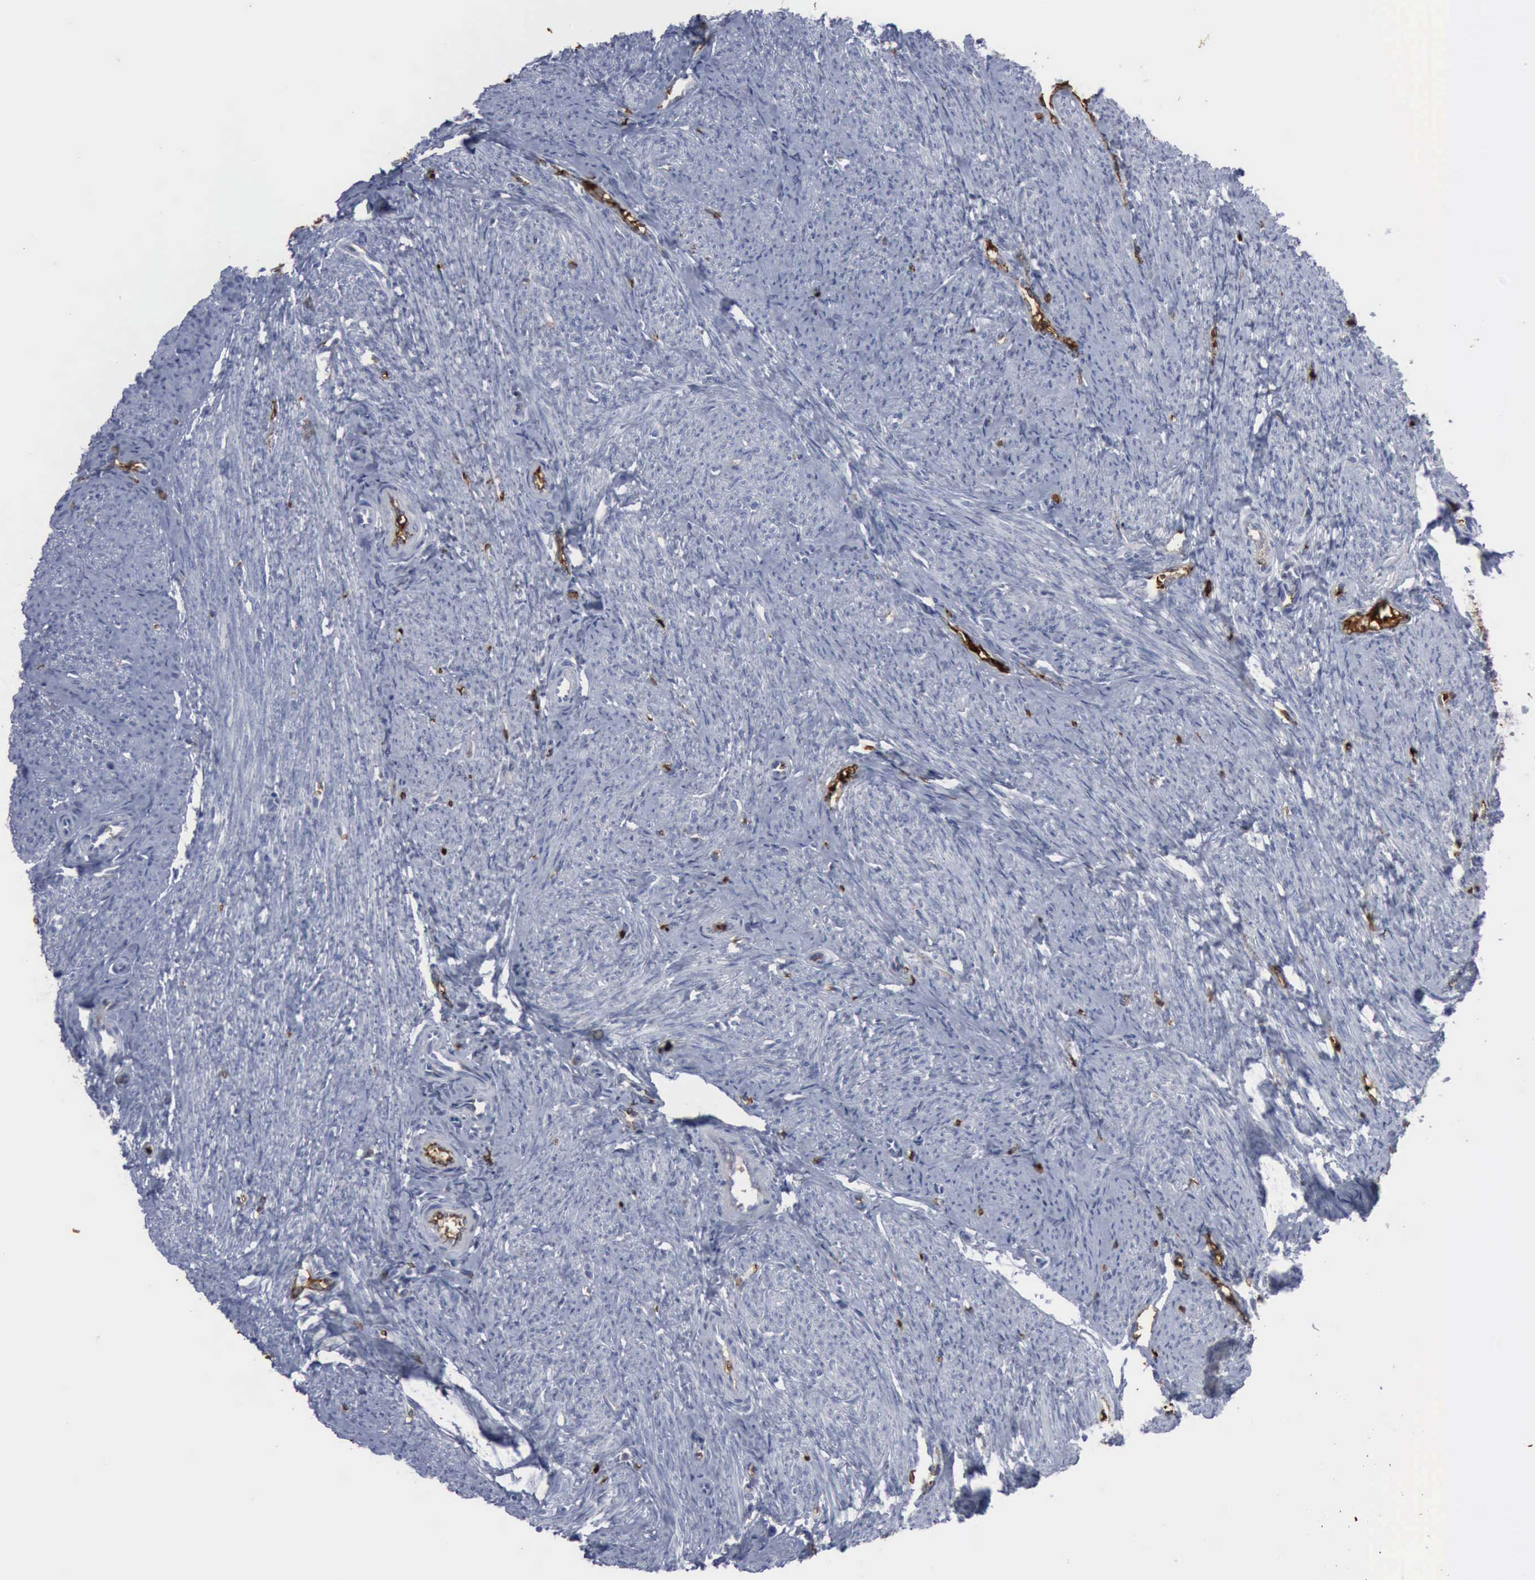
{"staining": {"intensity": "negative", "quantity": "none", "location": "none"}, "tissue": "smooth muscle", "cell_type": "Smooth muscle cells", "image_type": "normal", "snomed": [{"axis": "morphology", "description": "Normal tissue, NOS"}, {"axis": "topography", "description": "Smooth muscle"}, {"axis": "topography", "description": "Cervix"}], "caption": "This is a photomicrograph of immunohistochemistry staining of normal smooth muscle, which shows no expression in smooth muscle cells.", "gene": "TGFB1", "patient": {"sex": "female", "age": 70}}